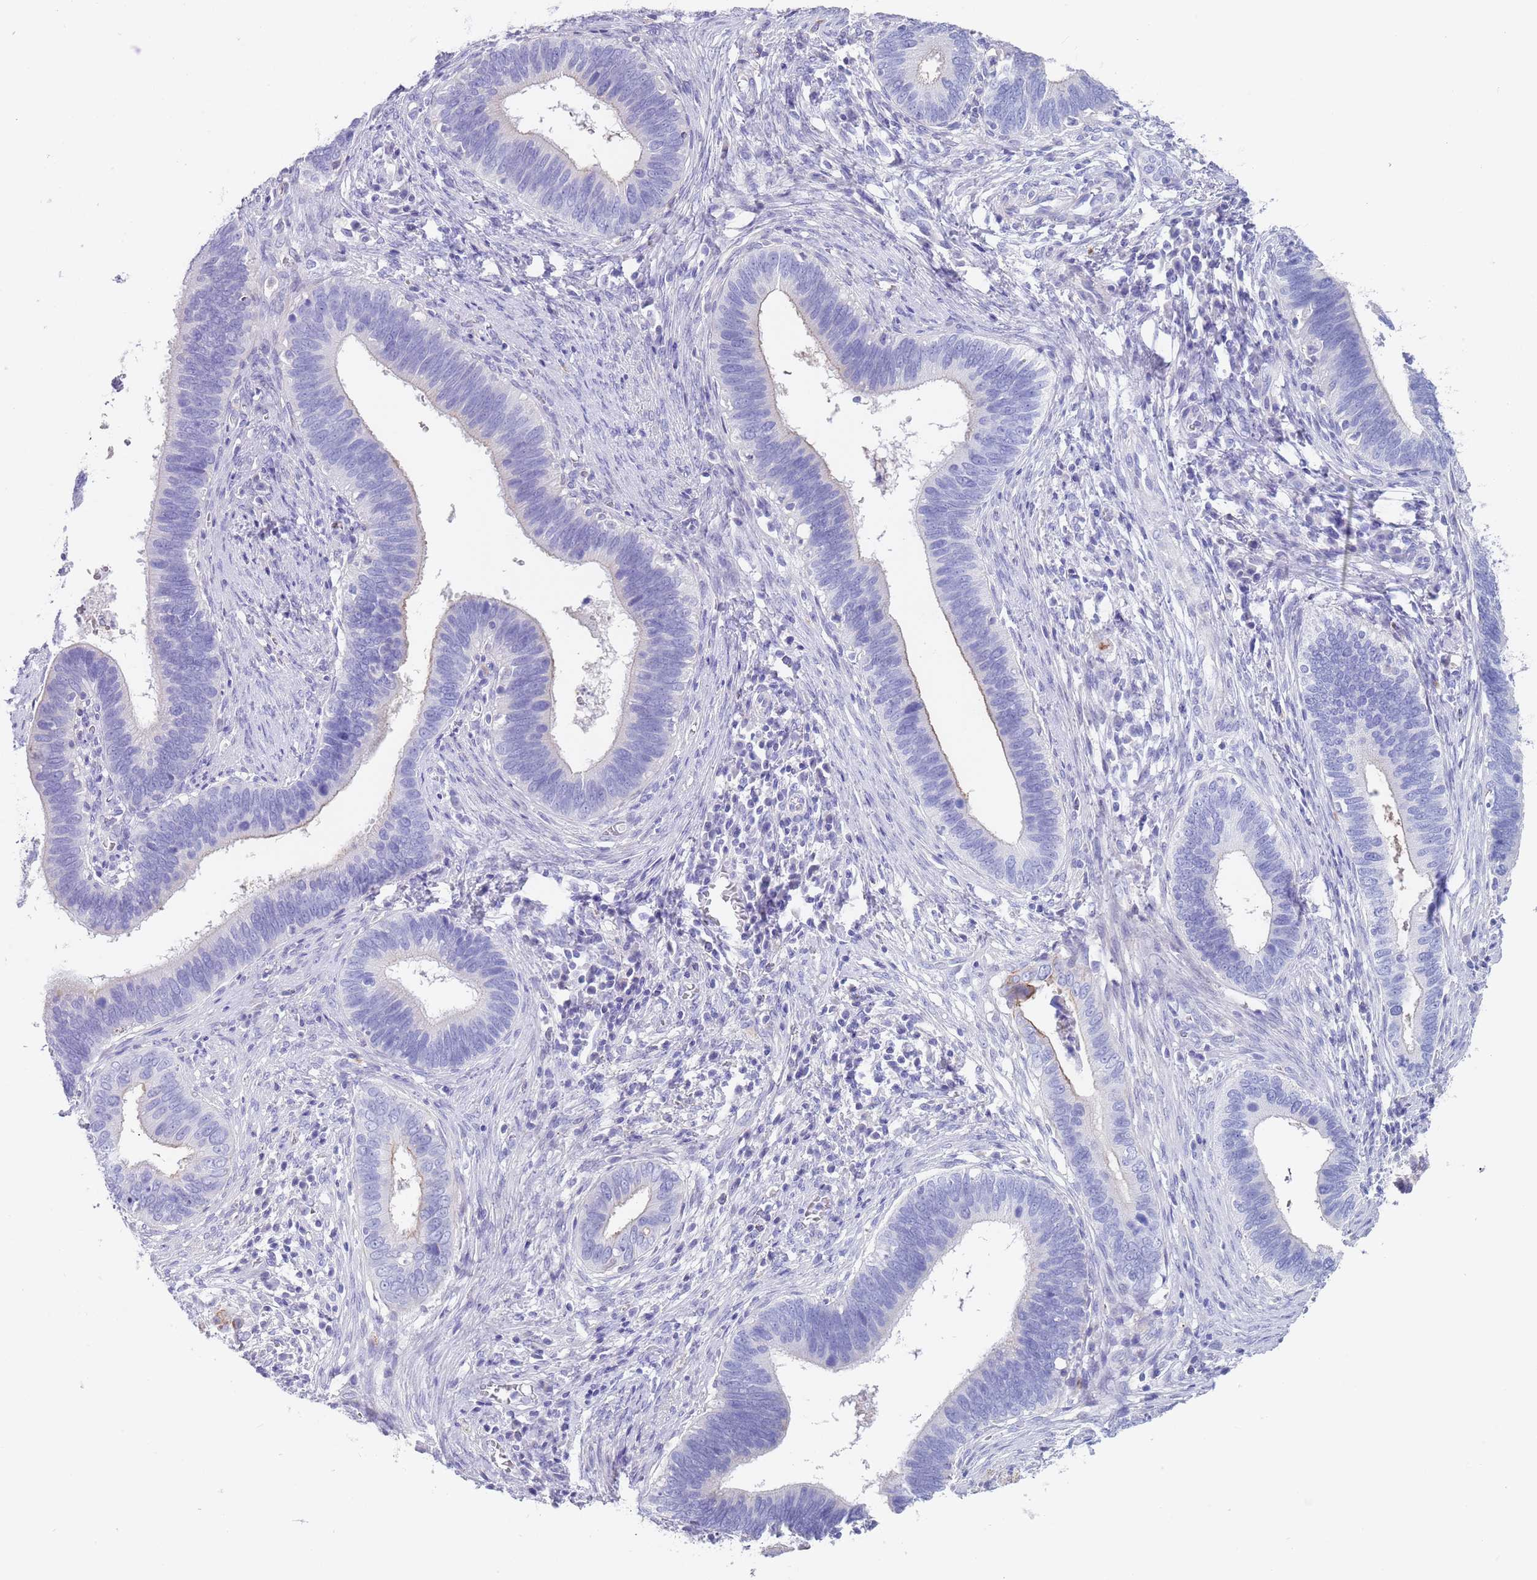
{"staining": {"intensity": "weak", "quantity": "<25%", "location": "cytoplasmic/membranous"}, "tissue": "cervical cancer", "cell_type": "Tumor cells", "image_type": "cancer", "snomed": [{"axis": "morphology", "description": "Adenocarcinoma, NOS"}, {"axis": "topography", "description": "Cervix"}], "caption": "Protein analysis of cervical cancer (adenocarcinoma) exhibits no significant expression in tumor cells.", "gene": "CPXM2", "patient": {"sex": "female", "age": 42}}